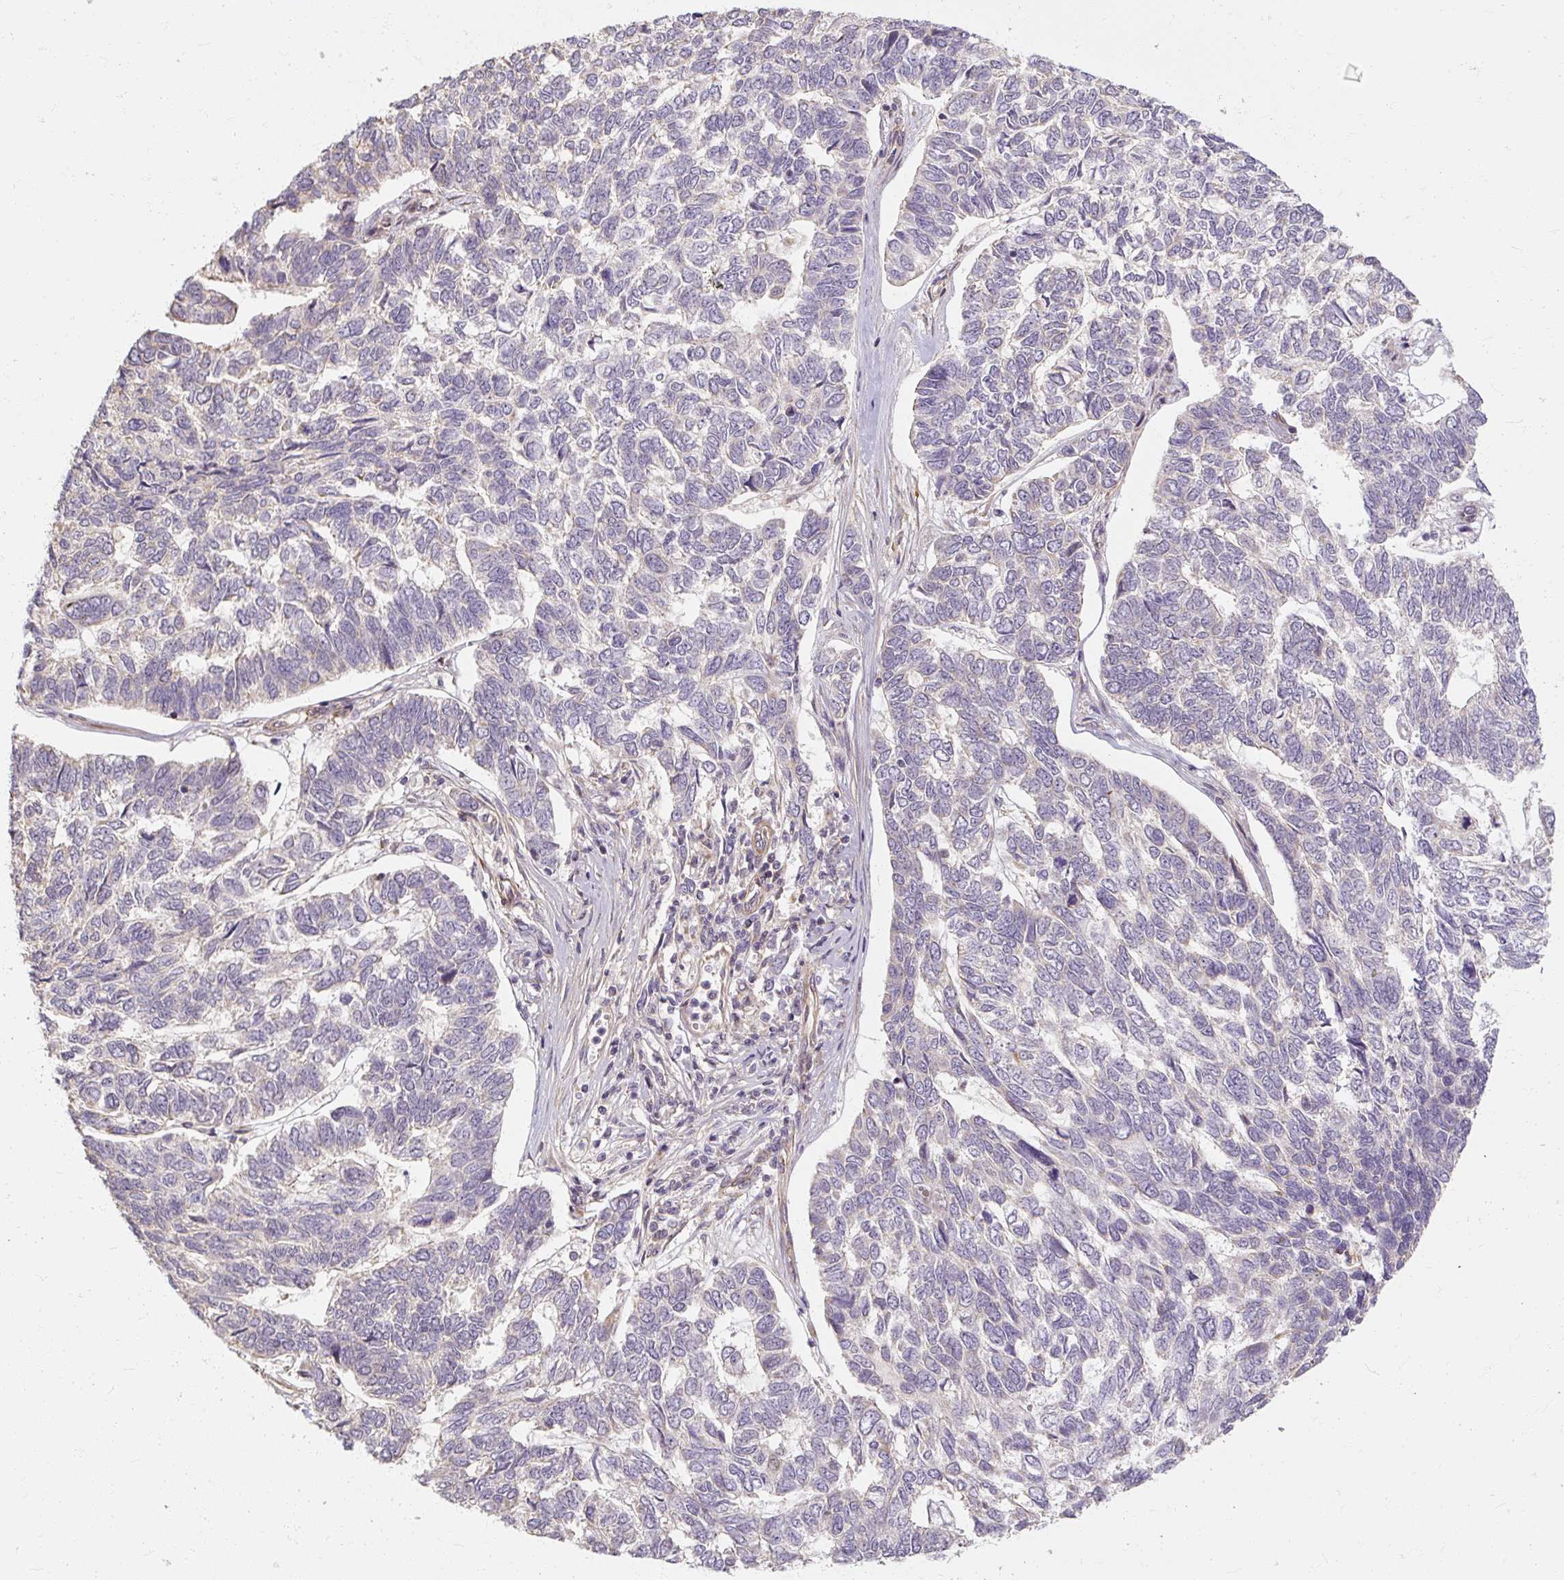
{"staining": {"intensity": "negative", "quantity": "none", "location": "none"}, "tissue": "skin cancer", "cell_type": "Tumor cells", "image_type": "cancer", "snomed": [{"axis": "morphology", "description": "Basal cell carcinoma"}, {"axis": "topography", "description": "Skin"}], "caption": "This image is of skin cancer (basal cell carcinoma) stained with immunohistochemistry to label a protein in brown with the nuclei are counter-stained blue. There is no positivity in tumor cells. The staining was performed using DAB to visualize the protein expression in brown, while the nuclei were stained in blue with hematoxylin (Magnification: 20x).", "gene": "RB1CC1", "patient": {"sex": "female", "age": 65}}